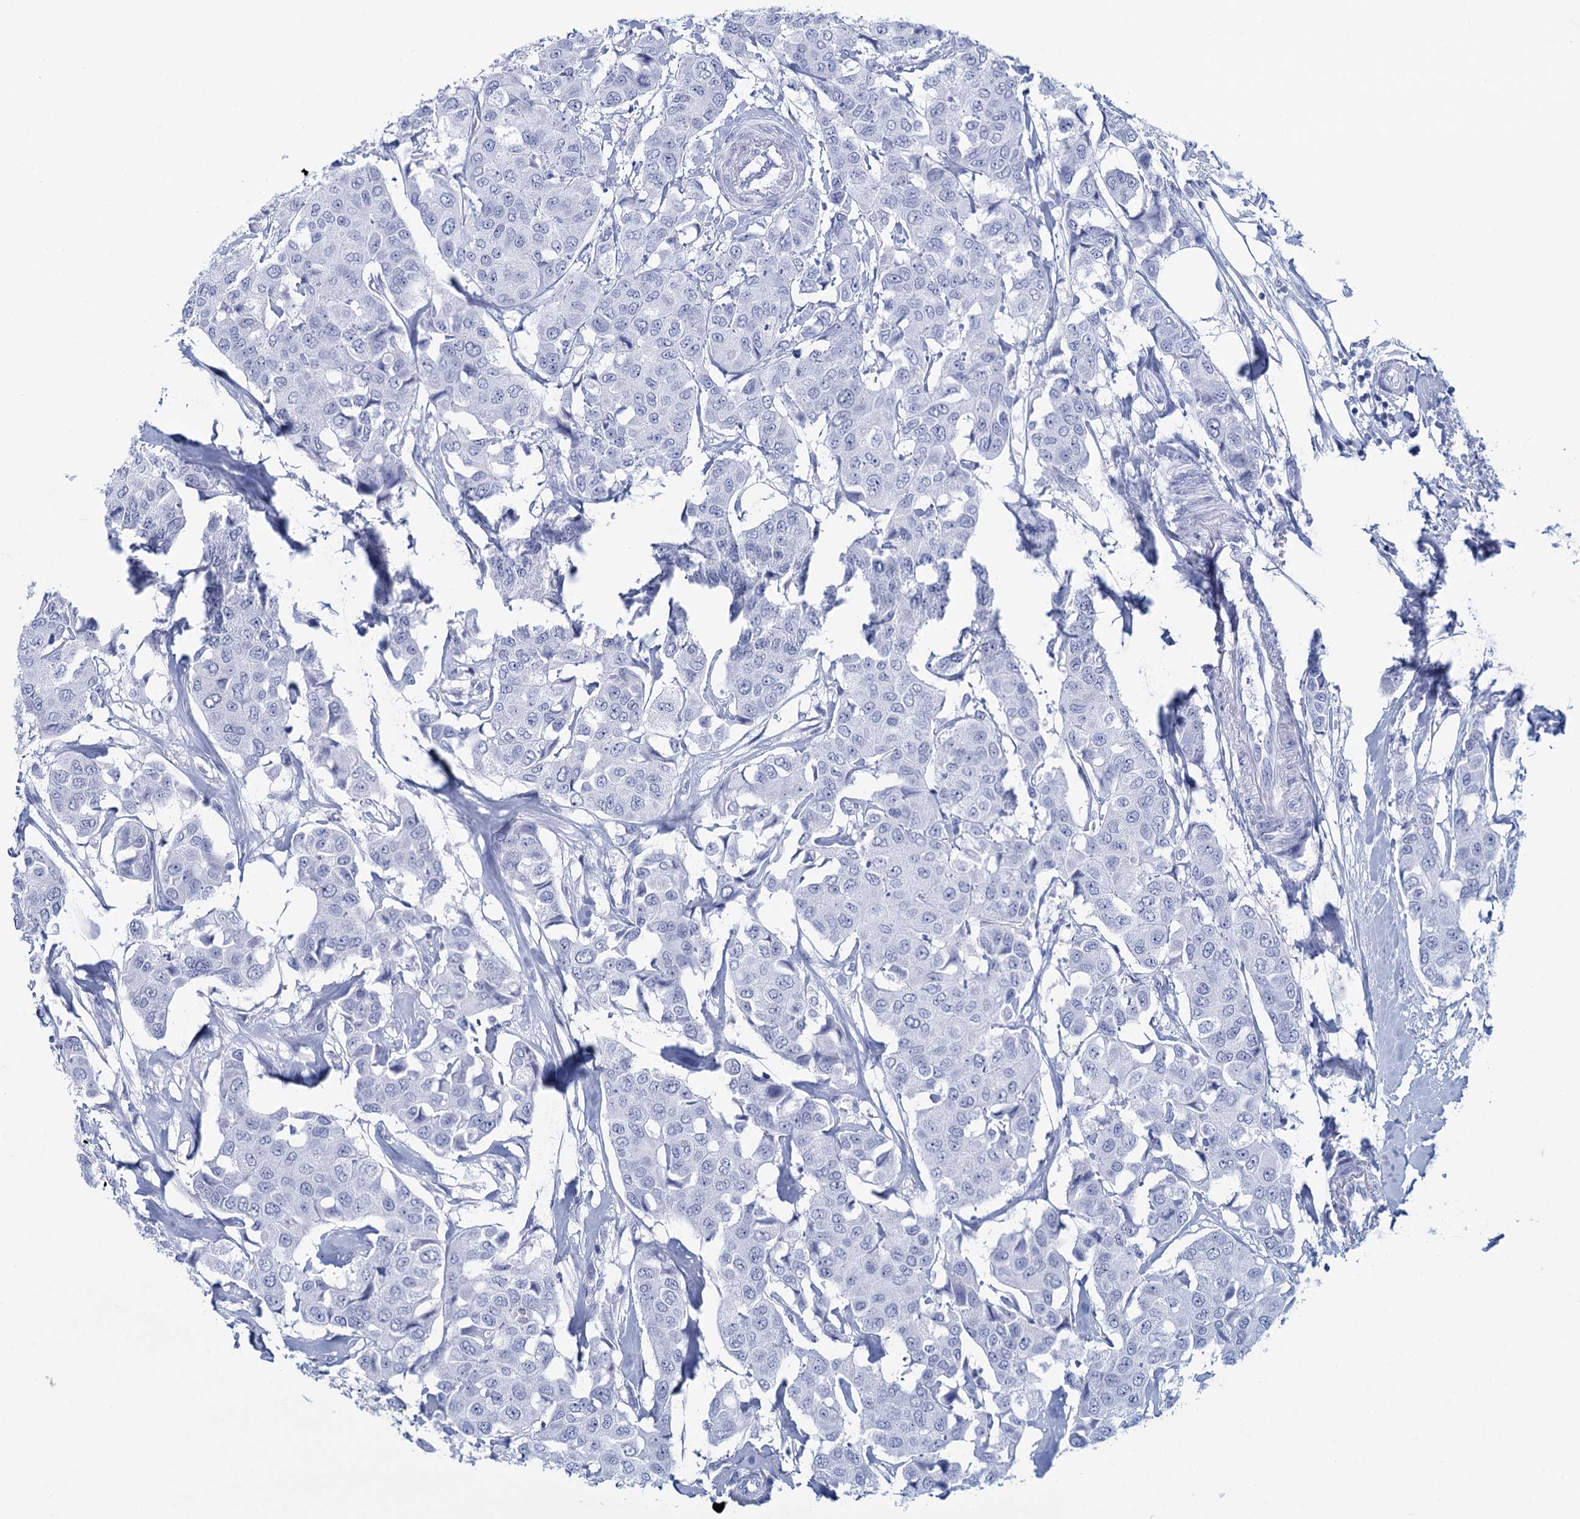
{"staining": {"intensity": "negative", "quantity": "none", "location": "none"}, "tissue": "breast cancer", "cell_type": "Tumor cells", "image_type": "cancer", "snomed": [{"axis": "morphology", "description": "Duct carcinoma"}, {"axis": "topography", "description": "Breast"}], "caption": "Breast cancer (infiltrating ductal carcinoma) was stained to show a protein in brown. There is no significant expression in tumor cells.", "gene": "HES2", "patient": {"sex": "female", "age": 80}}